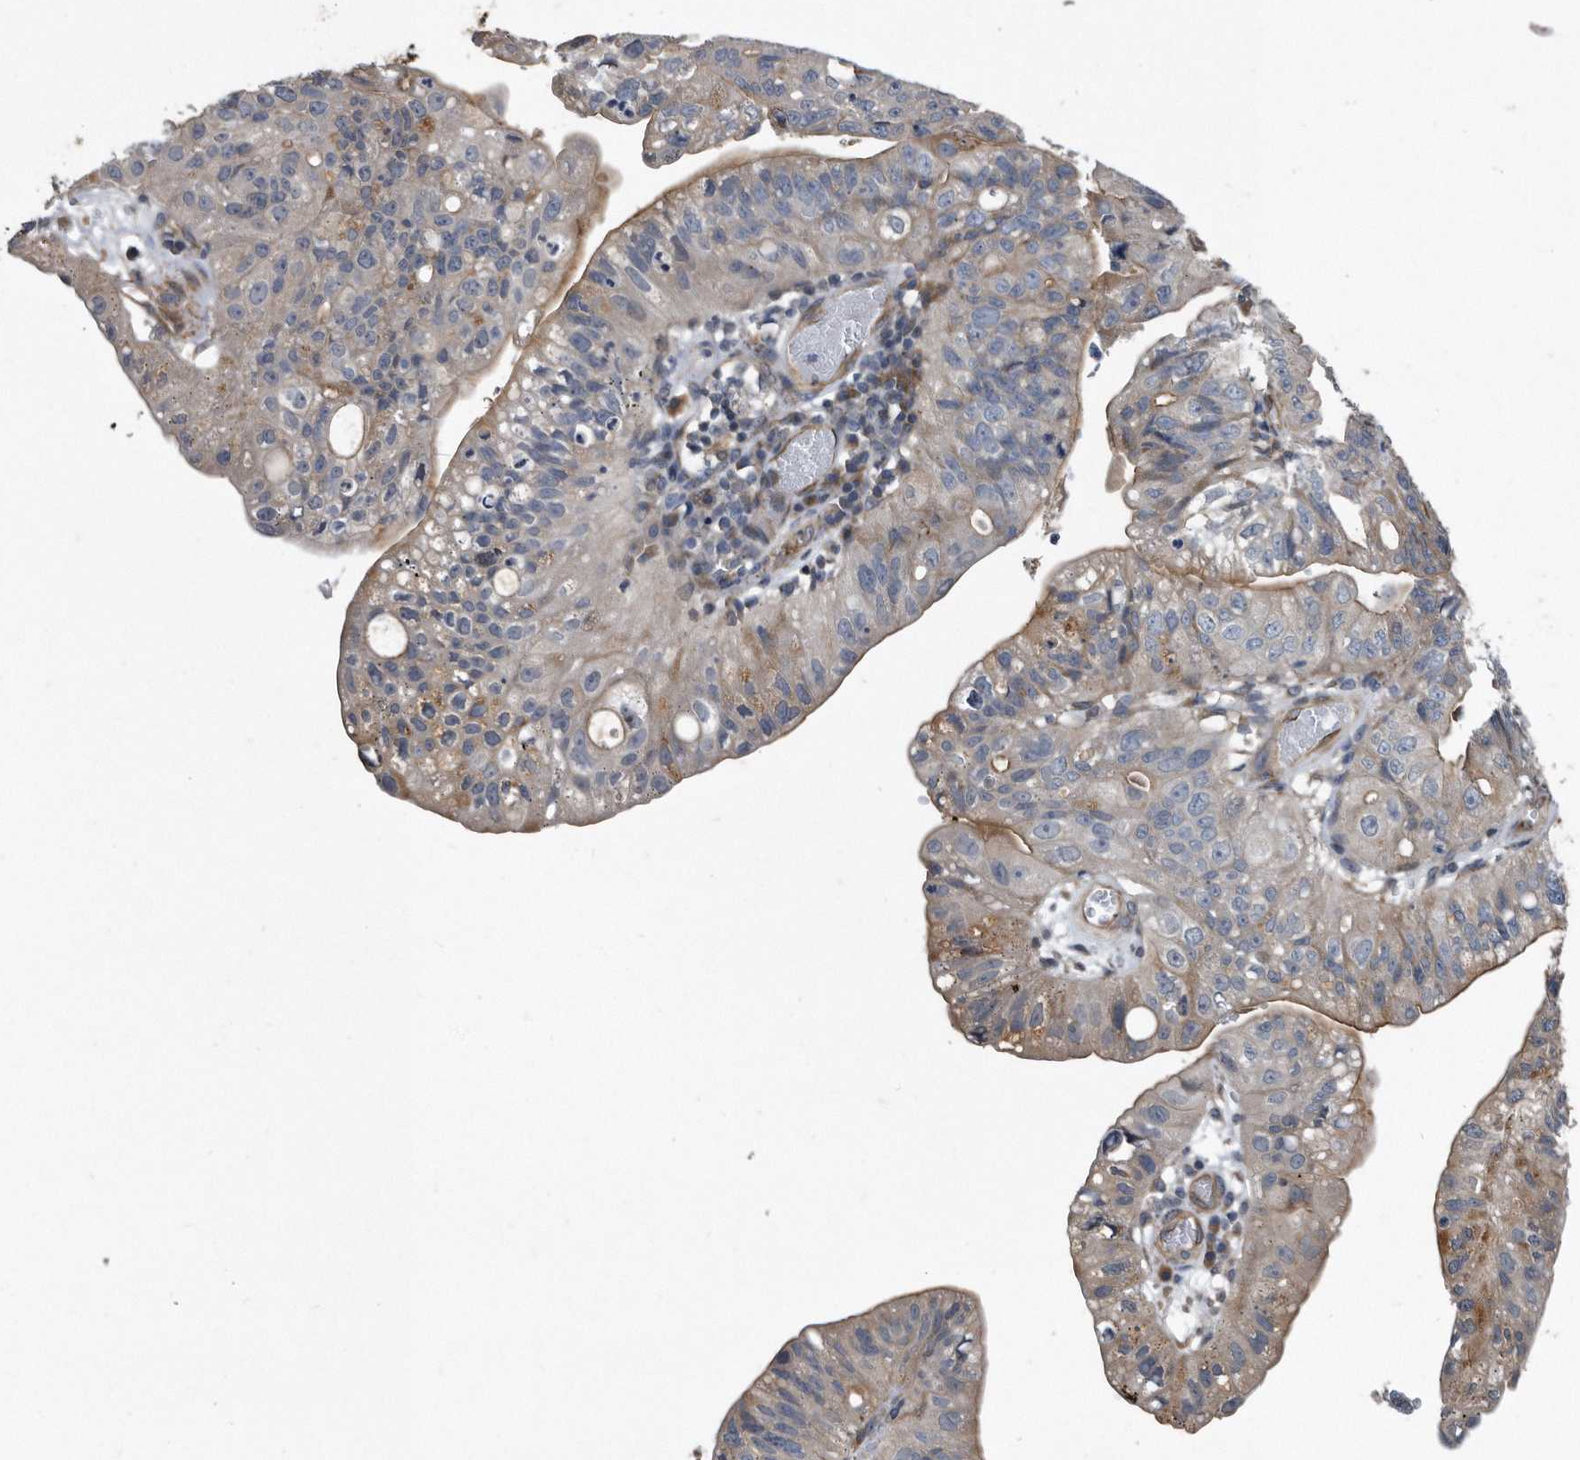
{"staining": {"intensity": "weak", "quantity": "25%-75%", "location": "cytoplasmic/membranous"}, "tissue": "stomach cancer", "cell_type": "Tumor cells", "image_type": "cancer", "snomed": [{"axis": "morphology", "description": "Adenocarcinoma, NOS"}, {"axis": "topography", "description": "Stomach"}], "caption": "Protein staining reveals weak cytoplasmic/membranous positivity in about 25%-75% of tumor cells in stomach adenocarcinoma. The protein is stained brown, and the nuclei are stained in blue (DAB (3,3'-diaminobenzidine) IHC with brightfield microscopy, high magnification).", "gene": "ARMCX1", "patient": {"sex": "male", "age": 59}}